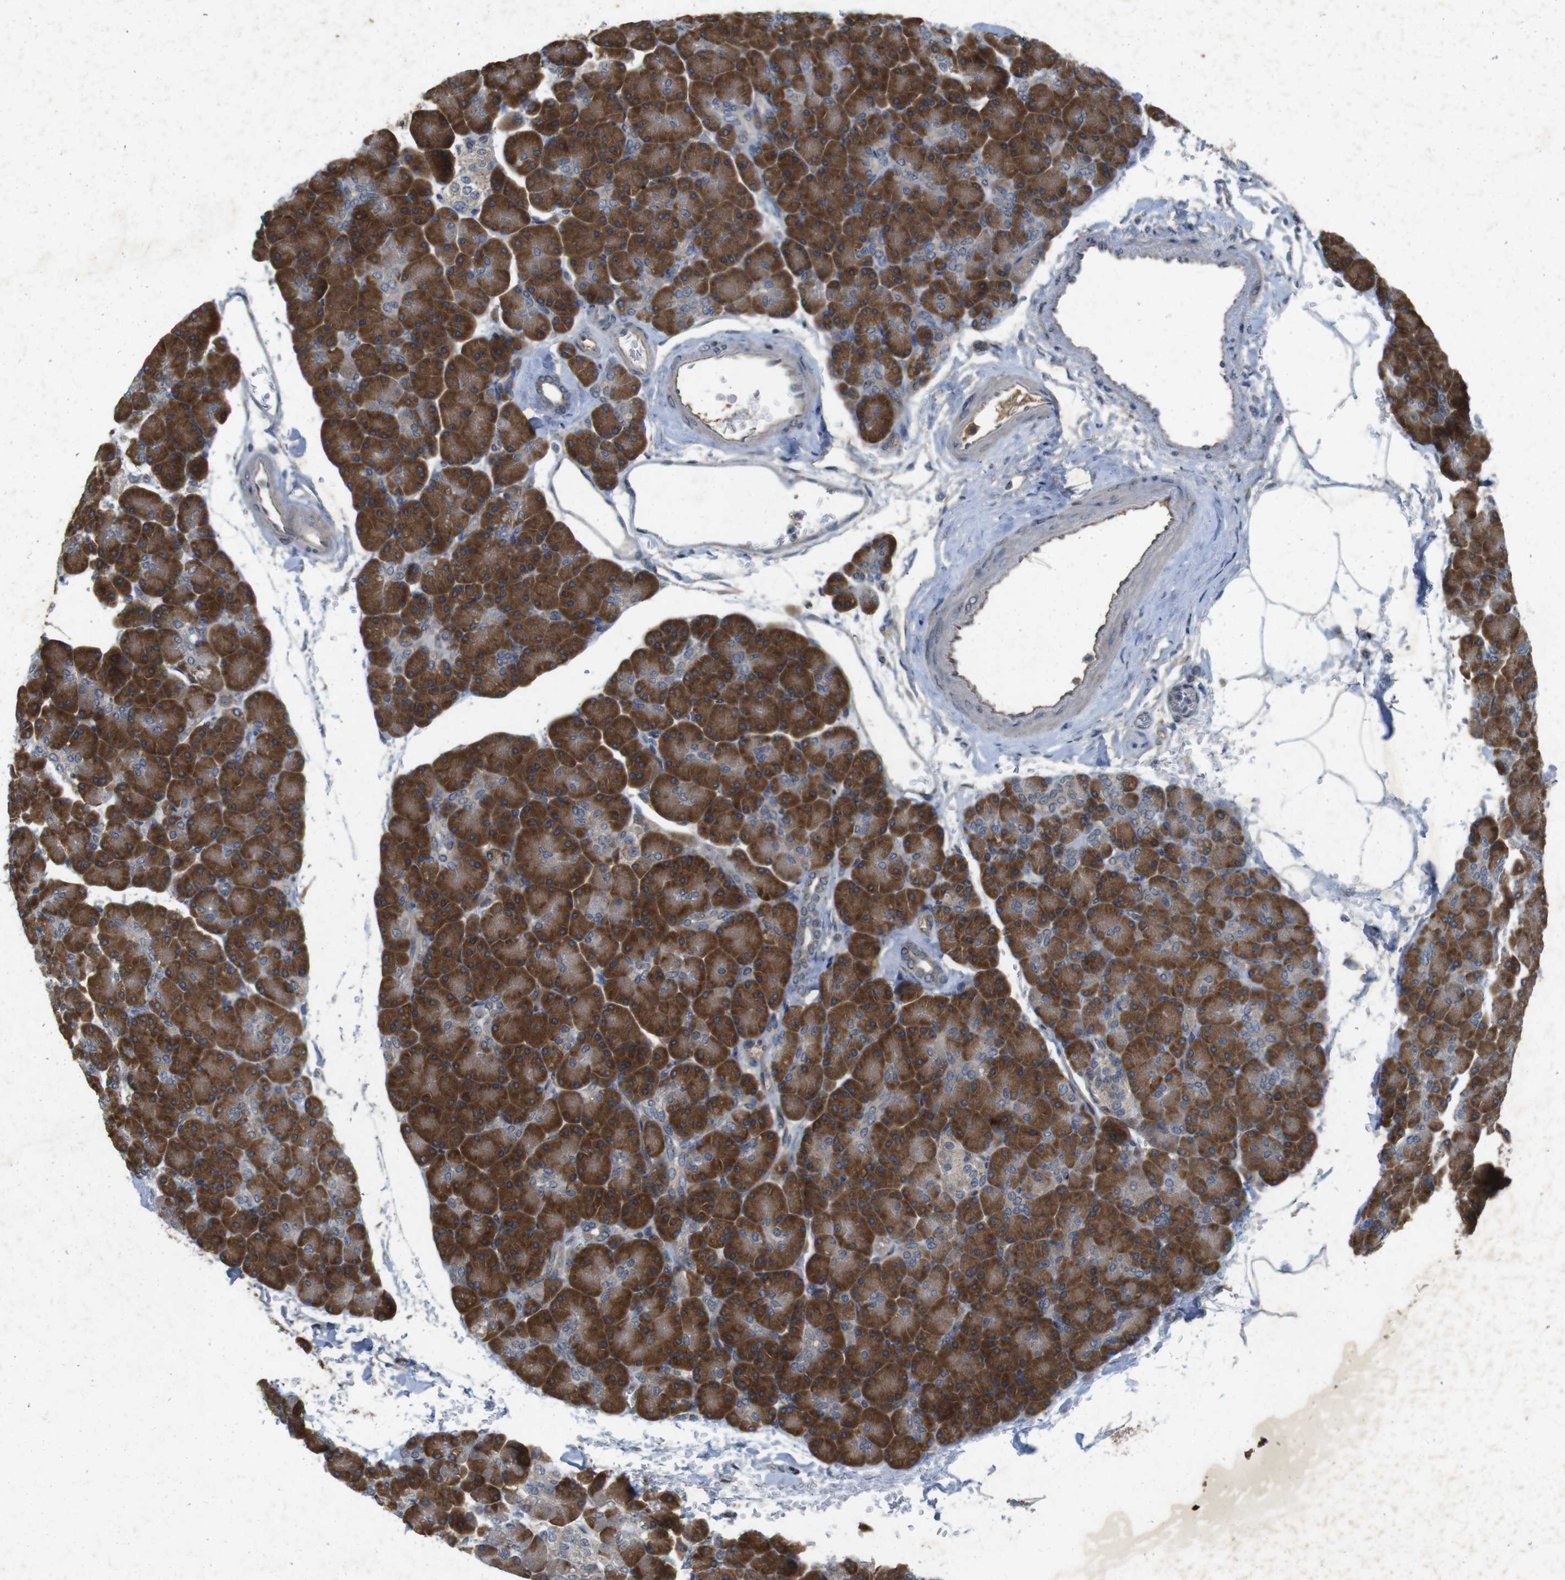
{"staining": {"intensity": "strong", "quantity": ">75%", "location": "cytoplasmic/membranous"}, "tissue": "pancreas", "cell_type": "Exocrine glandular cells", "image_type": "normal", "snomed": [{"axis": "morphology", "description": "Normal tissue, NOS"}, {"axis": "topography", "description": "Pancreas"}], "caption": "Protein staining of unremarkable pancreas displays strong cytoplasmic/membranous expression in about >75% of exocrine glandular cells. The staining was performed using DAB, with brown indicating positive protein expression. Nuclei are stained blue with hematoxylin.", "gene": "FLCN", "patient": {"sex": "female", "age": 43}}